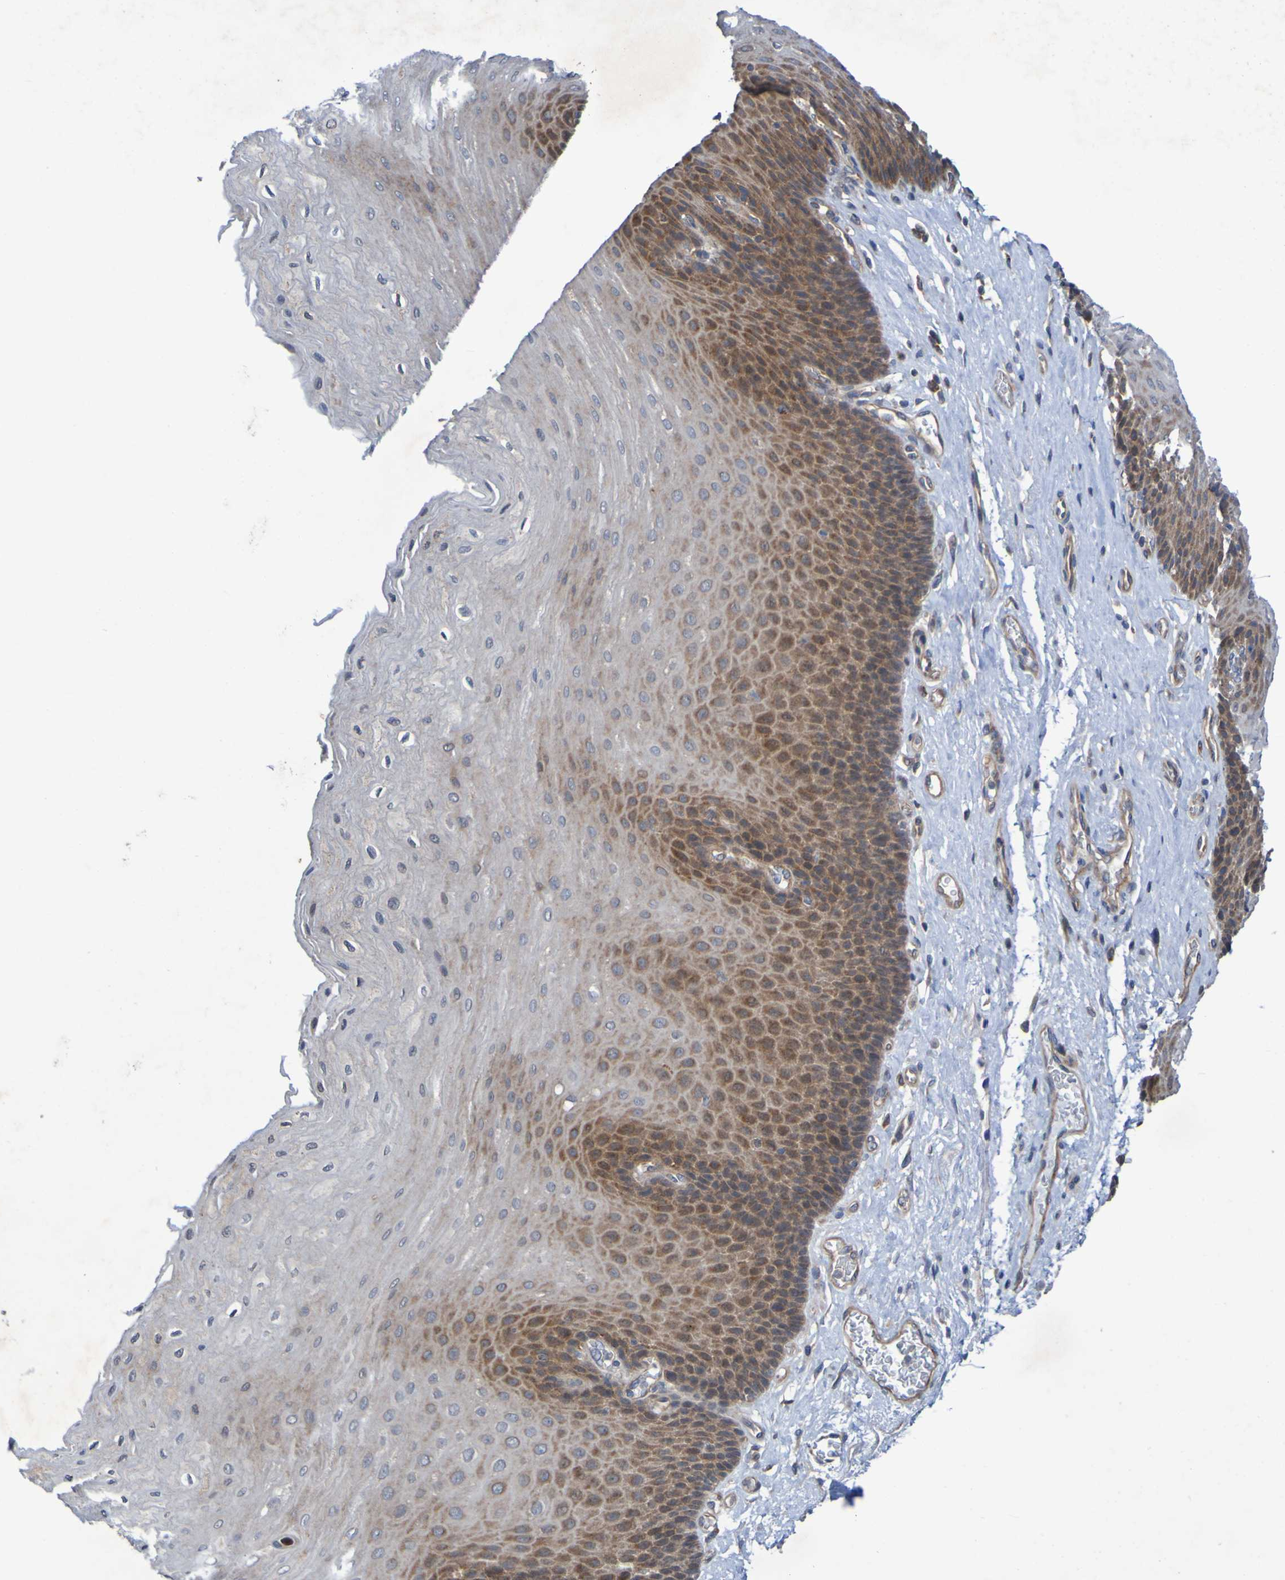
{"staining": {"intensity": "moderate", "quantity": ">75%", "location": "cytoplasmic/membranous"}, "tissue": "esophagus", "cell_type": "Squamous epithelial cells", "image_type": "normal", "snomed": [{"axis": "morphology", "description": "Normal tissue, NOS"}, {"axis": "topography", "description": "Esophagus"}], "caption": "This micrograph displays normal esophagus stained with IHC to label a protein in brown. The cytoplasmic/membranous of squamous epithelial cells show moderate positivity for the protein. Nuclei are counter-stained blue.", "gene": "SDK1", "patient": {"sex": "female", "age": 72}}